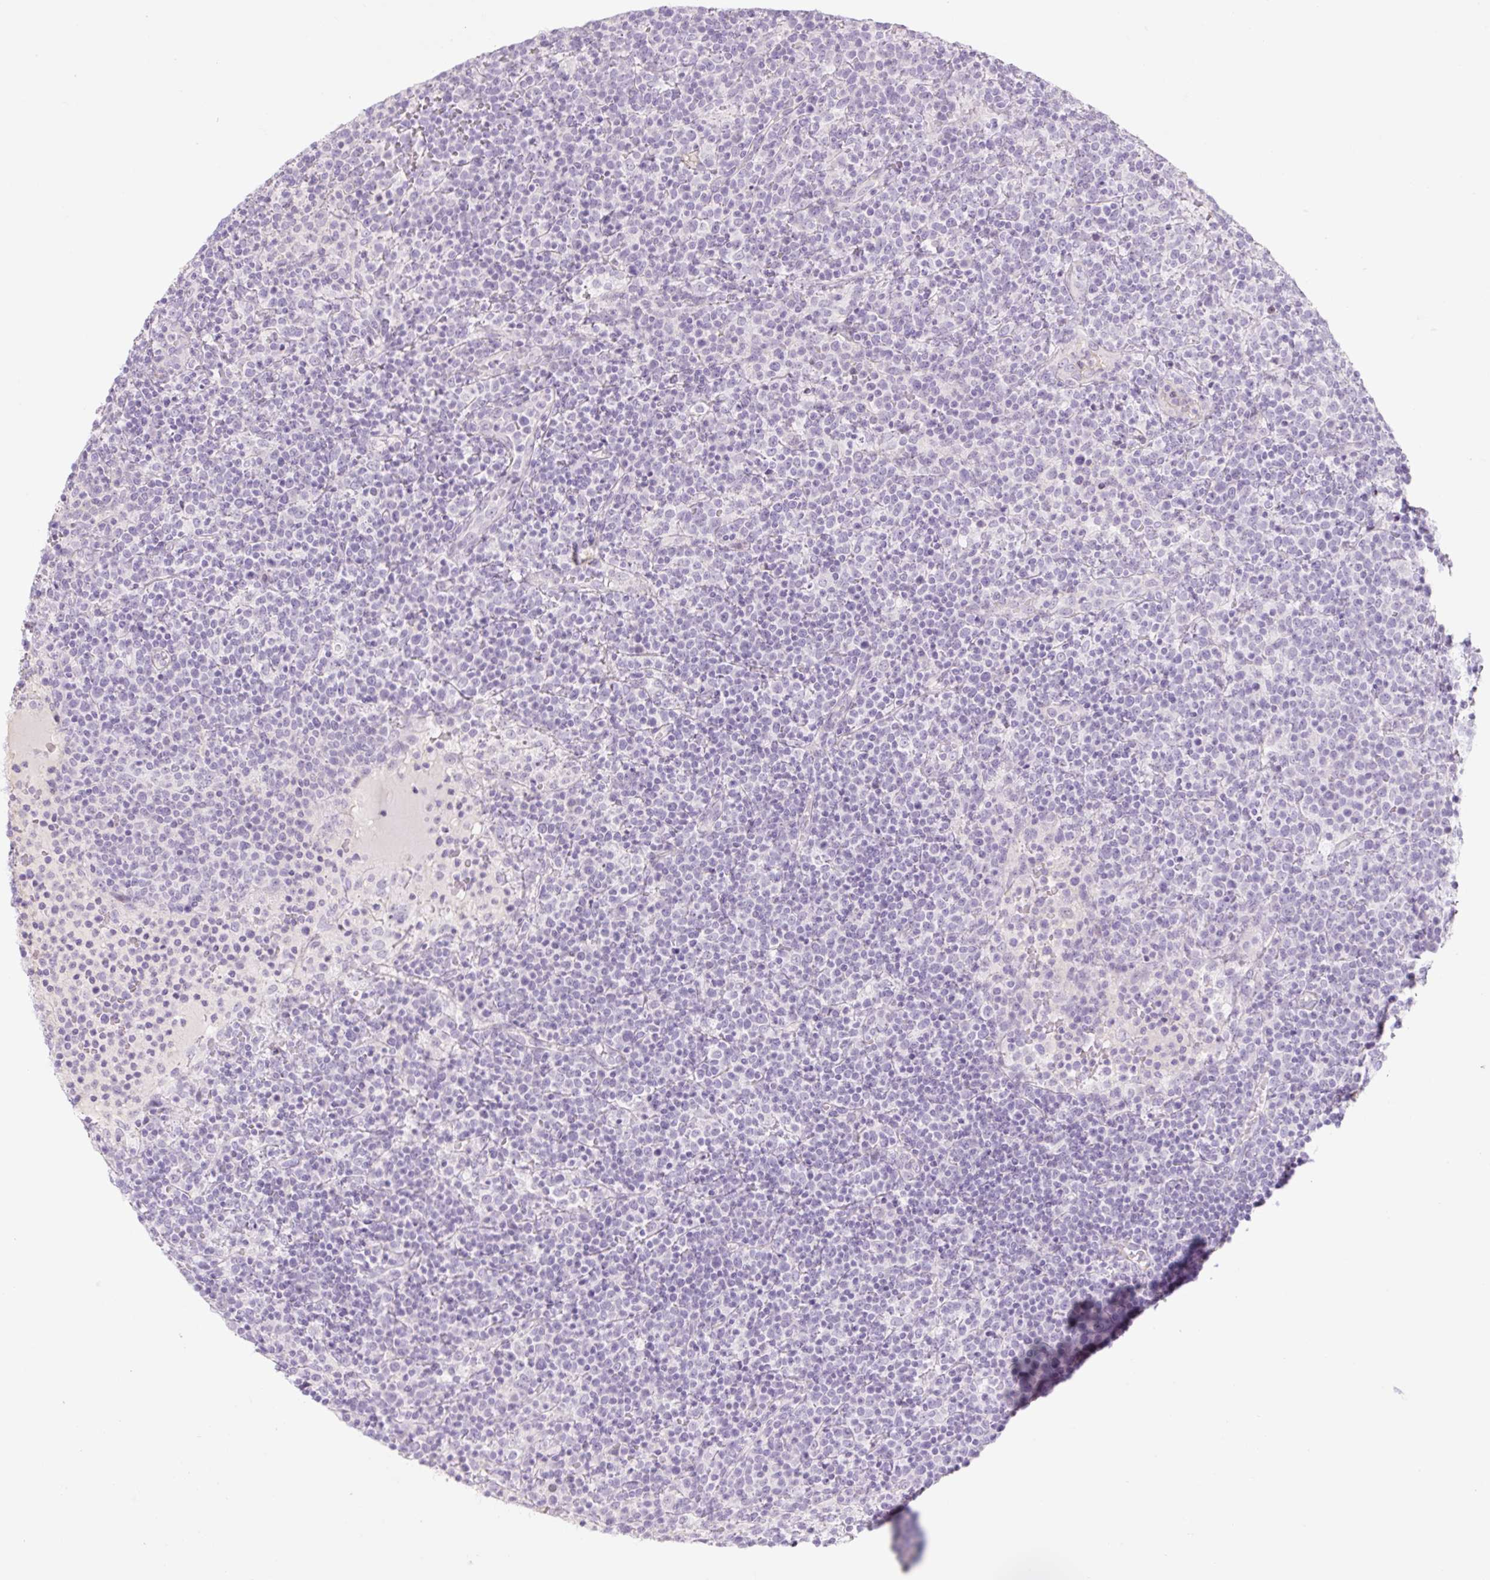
{"staining": {"intensity": "negative", "quantity": "none", "location": "none"}, "tissue": "lymphoma", "cell_type": "Tumor cells", "image_type": "cancer", "snomed": [{"axis": "morphology", "description": "Malignant lymphoma, non-Hodgkin's type, High grade"}, {"axis": "topography", "description": "Lymph node"}], "caption": "High-grade malignant lymphoma, non-Hodgkin's type was stained to show a protein in brown. There is no significant expression in tumor cells.", "gene": "PRM1", "patient": {"sex": "male", "age": 61}}